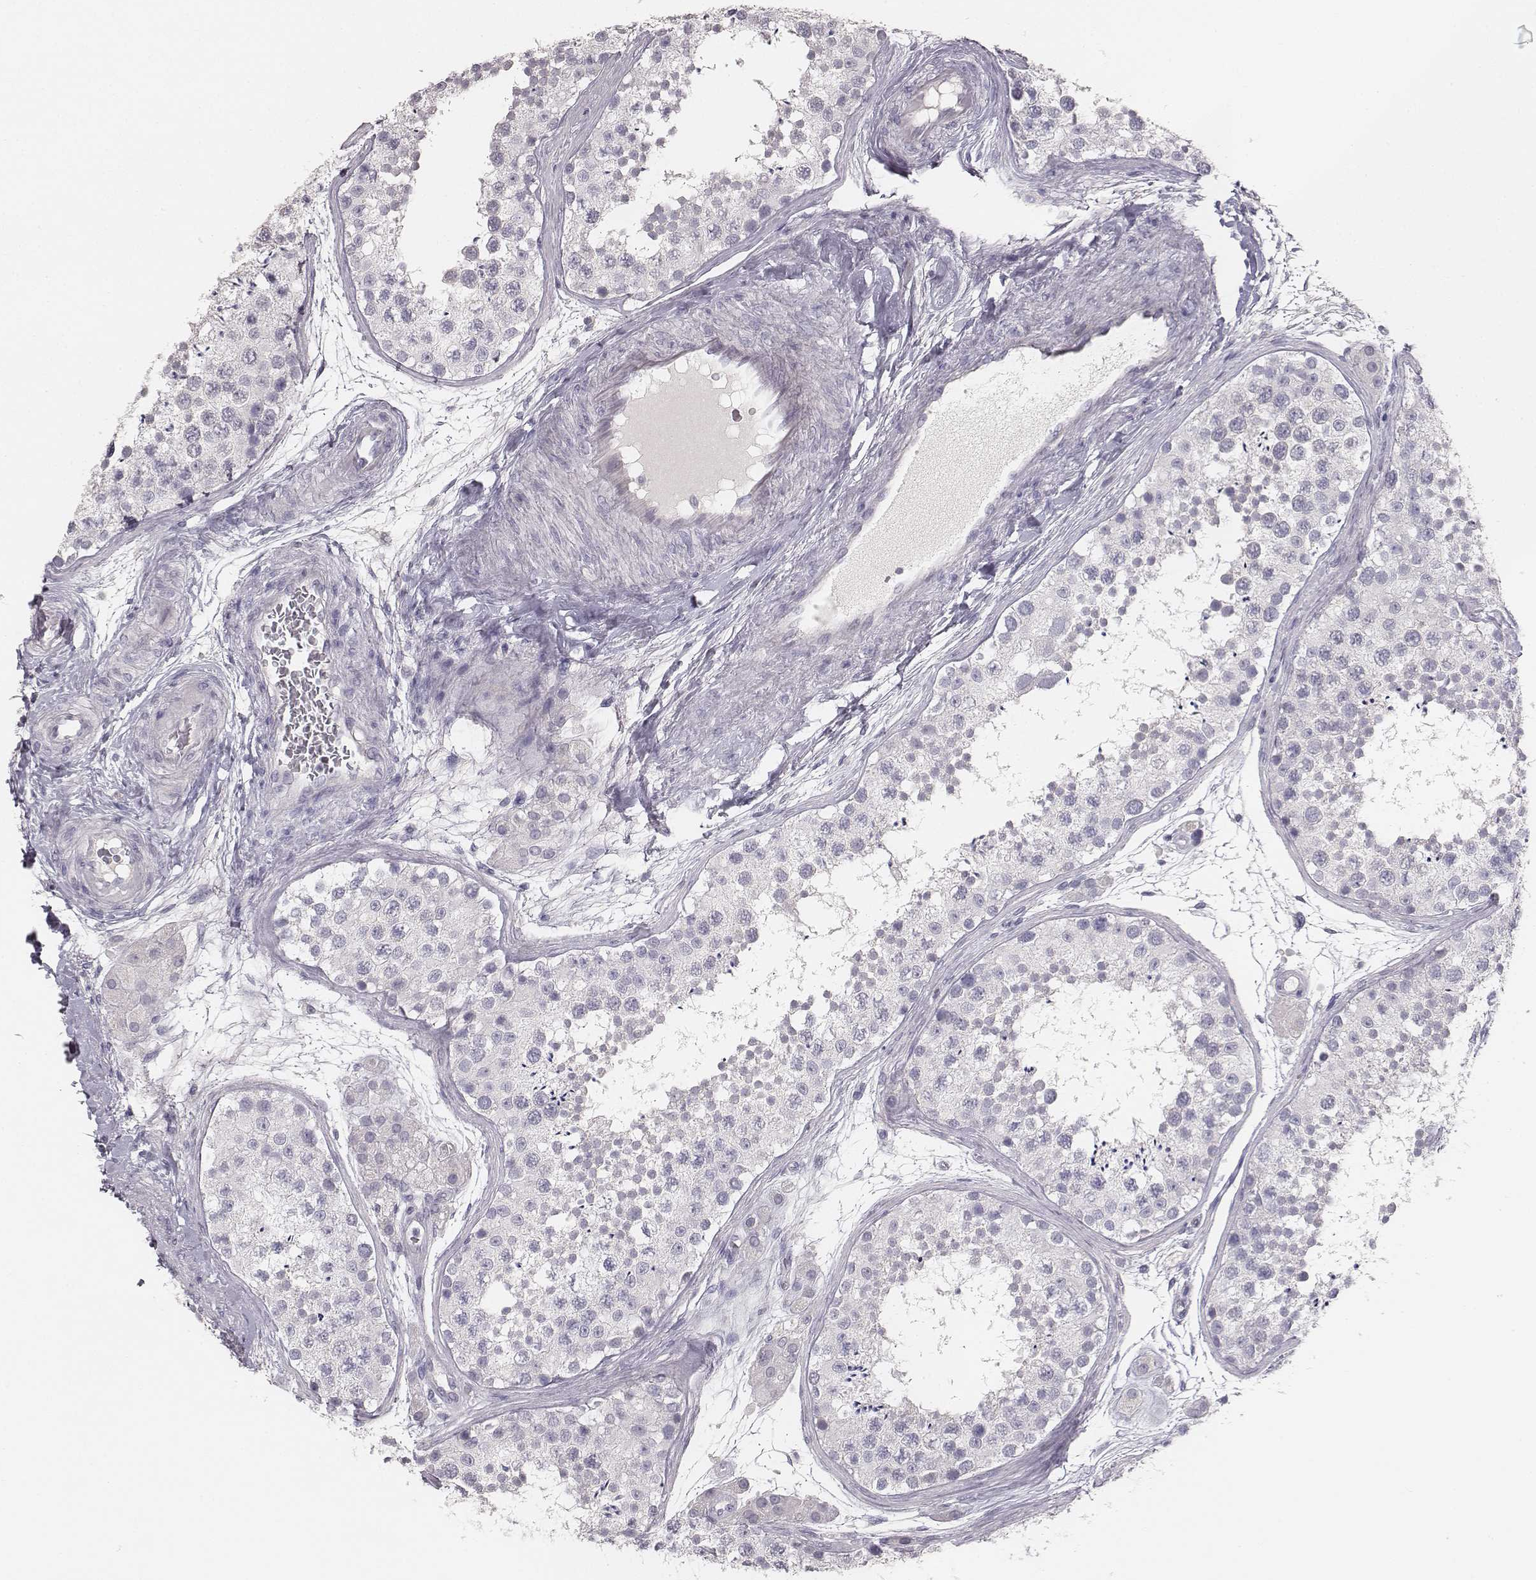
{"staining": {"intensity": "negative", "quantity": "none", "location": "none"}, "tissue": "testis", "cell_type": "Cells in seminiferous ducts", "image_type": "normal", "snomed": [{"axis": "morphology", "description": "Normal tissue, NOS"}, {"axis": "topography", "description": "Testis"}], "caption": "A high-resolution histopathology image shows immunohistochemistry (IHC) staining of unremarkable testis, which shows no significant positivity in cells in seminiferous ducts.", "gene": "MYH6", "patient": {"sex": "male", "age": 41}}